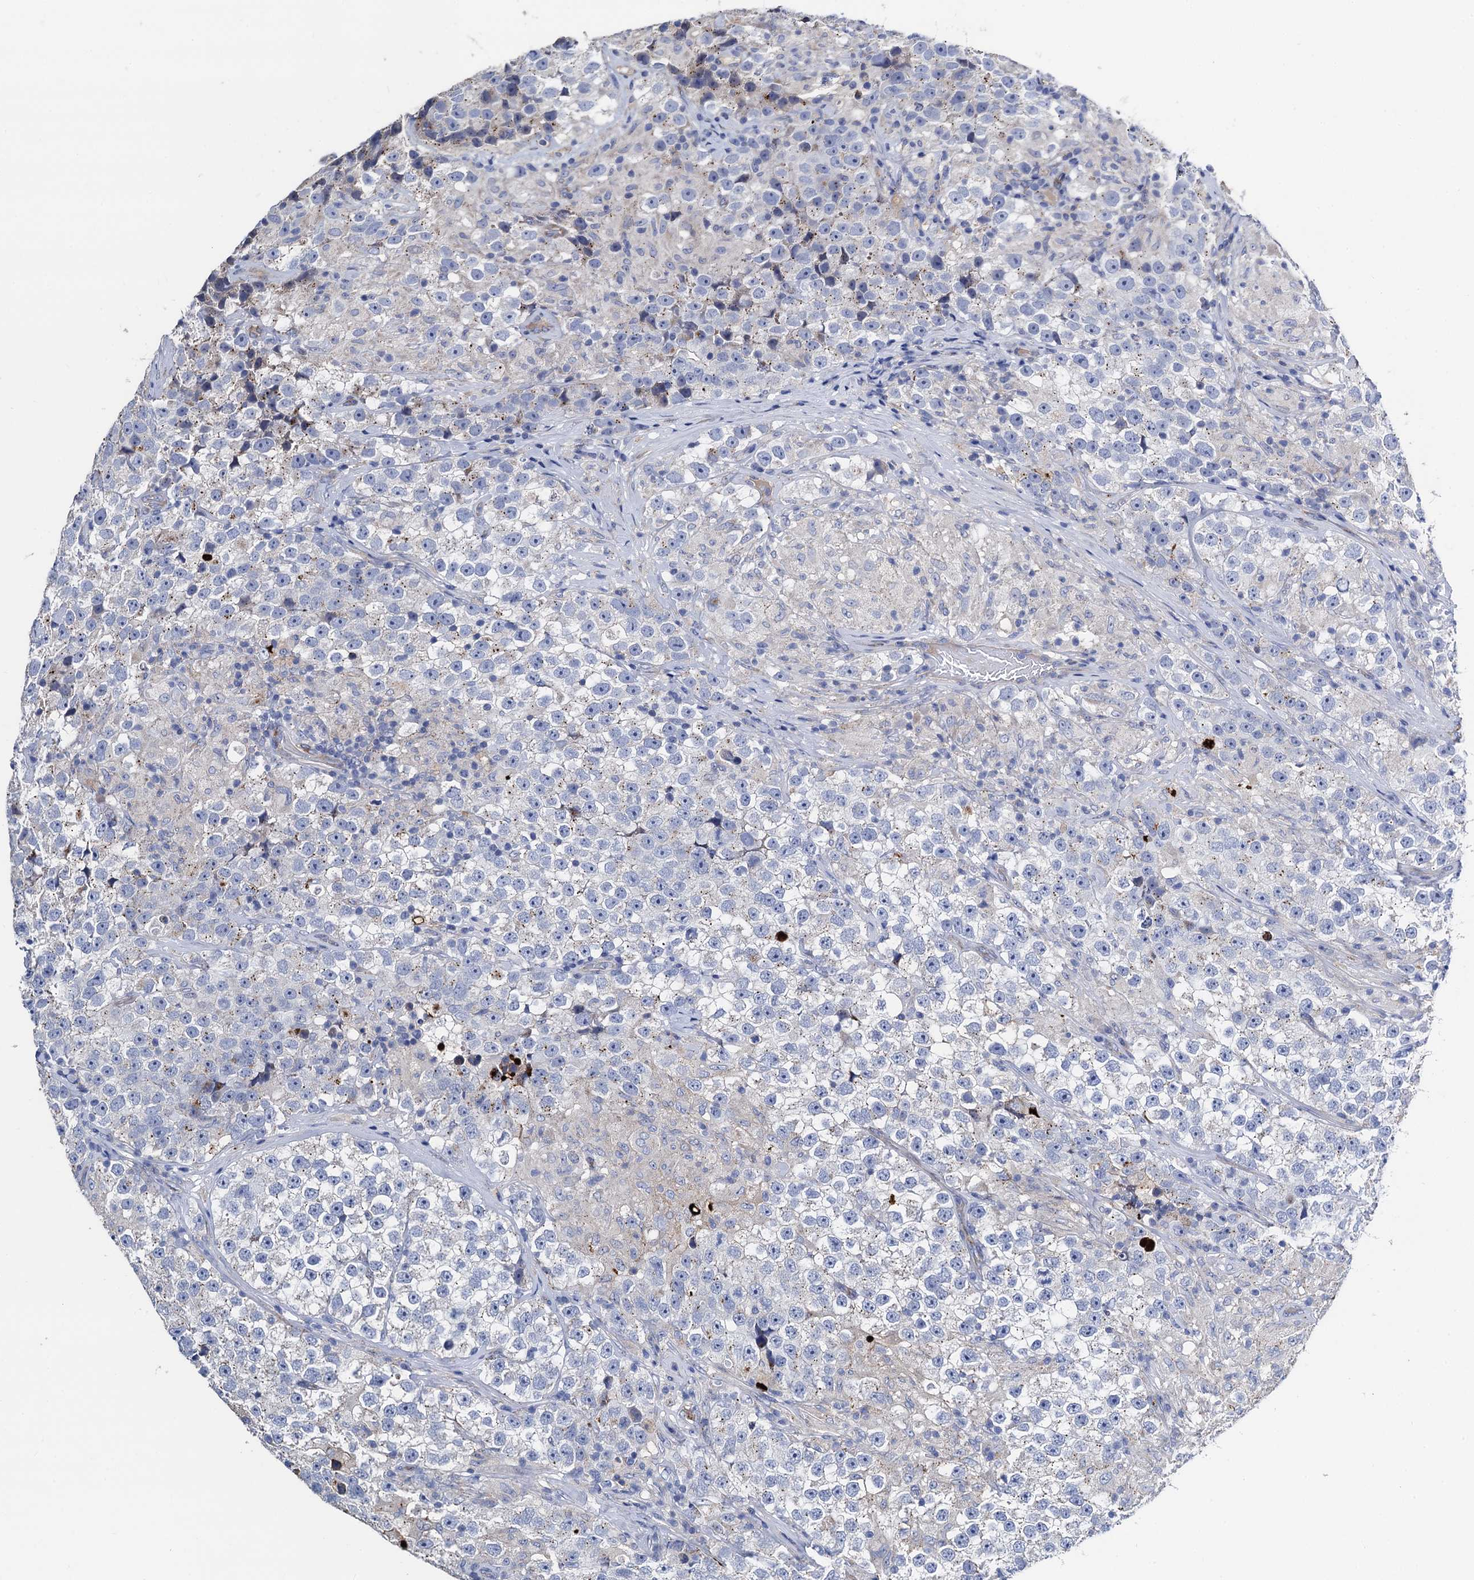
{"staining": {"intensity": "negative", "quantity": "none", "location": "none"}, "tissue": "testis cancer", "cell_type": "Tumor cells", "image_type": "cancer", "snomed": [{"axis": "morphology", "description": "Seminoma, NOS"}, {"axis": "topography", "description": "Testis"}], "caption": "The micrograph shows no significant staining in tumor cells of testis cancer (seminoma).", "gene": "FREM3", "patient": {"sex": "male", "age": 46}}